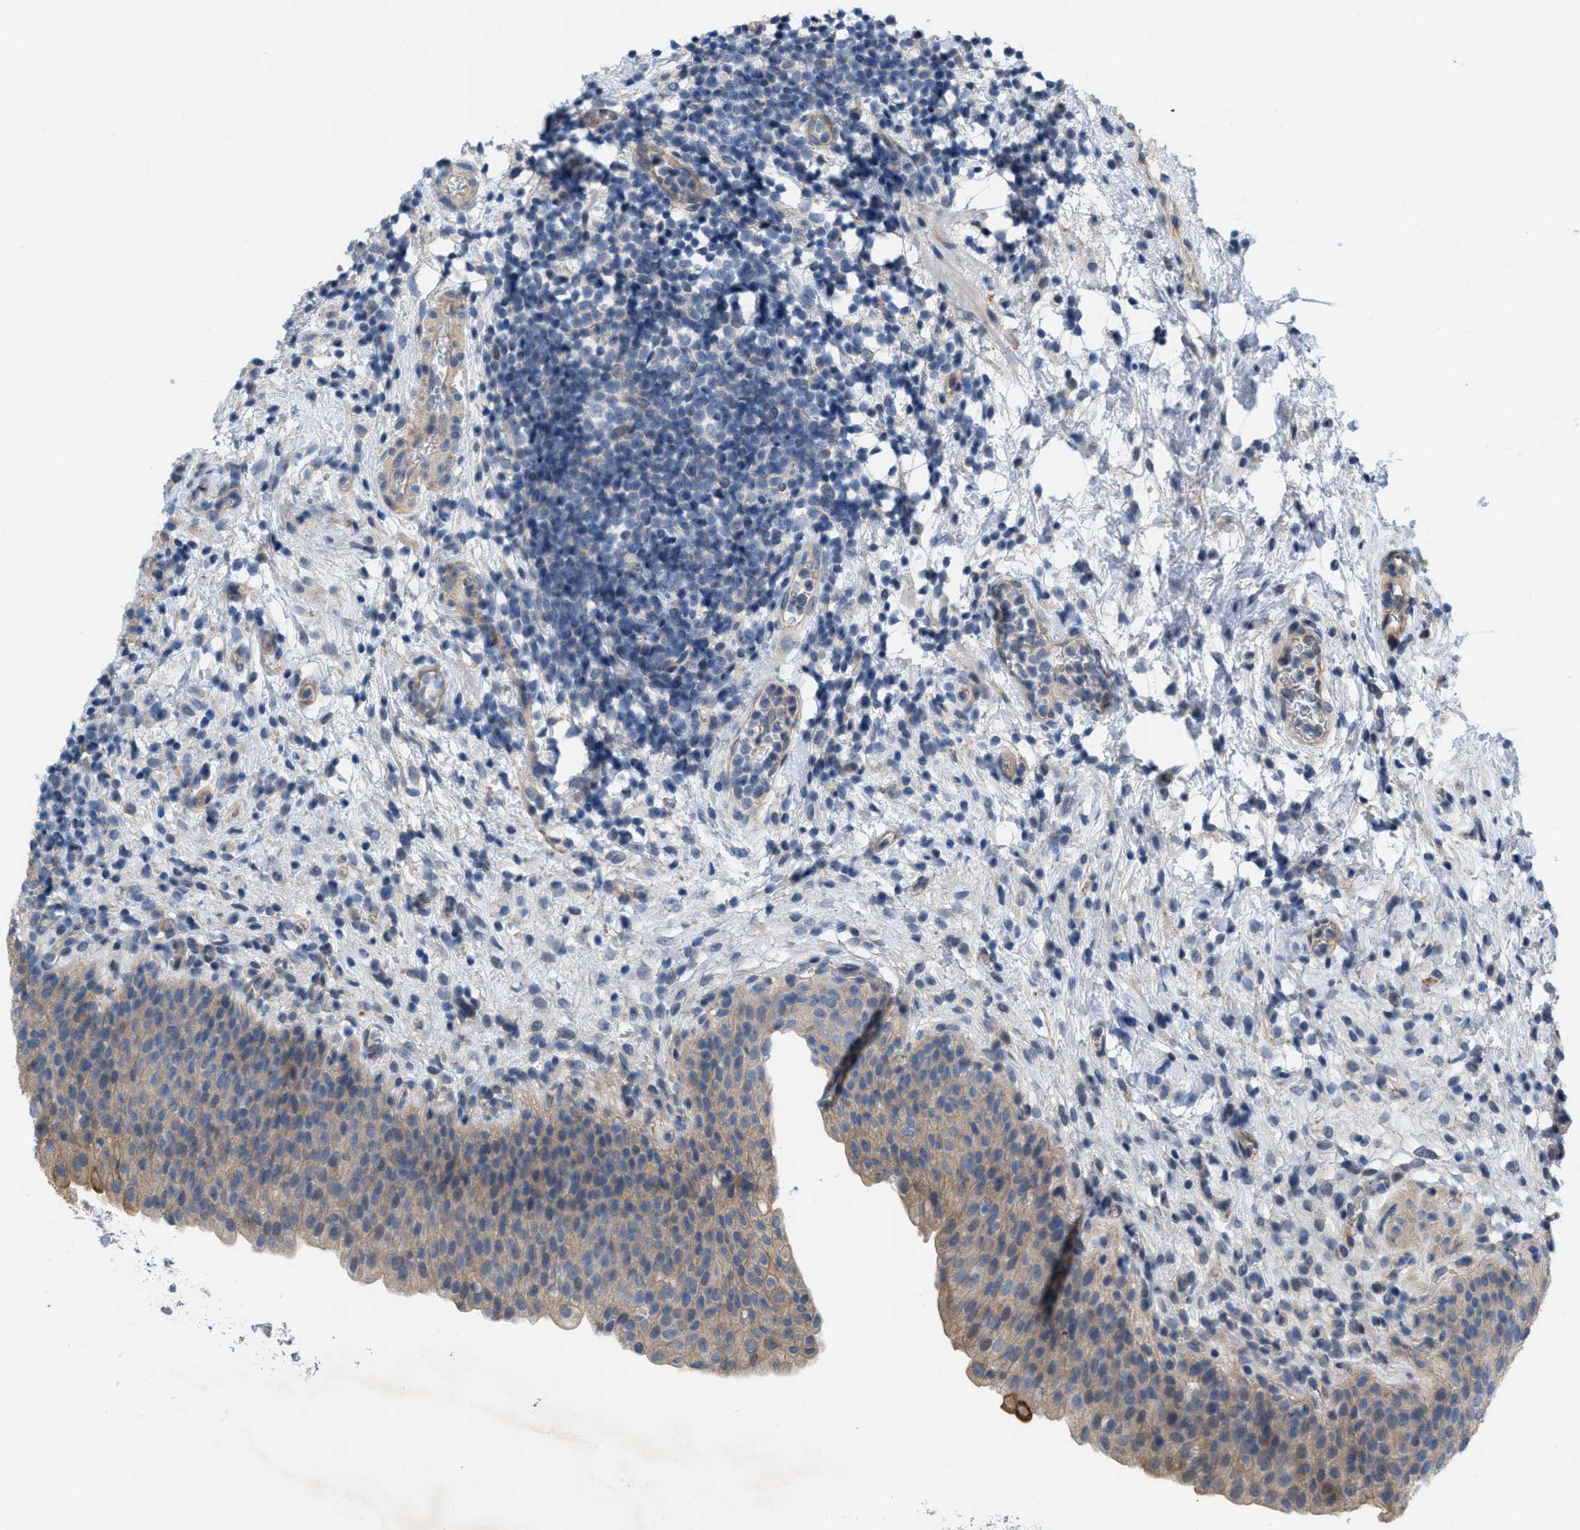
{"staining": {"intensity": "moderate", "quantity": ">75%", "location": "cytoplasmic/membranous"}, "tissue": "urinary bladder", "cell_type": "Urothelial cells", "image_type": "normal", "snomed": [{"axis": "morphology", "description": "Normal tissue, NOS"}, {"axis": "topography", "description": "Urinary bladder"}], "caption": "Brown immunohistochemical staining in normal urinary bladder displays moderate cytoplasmic/membranous staining in approximately >75% of urothelial cells. (DAB = brown stain, brightfield microscopy at high magnification).", "gene": "NDEL1", "patient": {"sex": "male", "age": 37}}